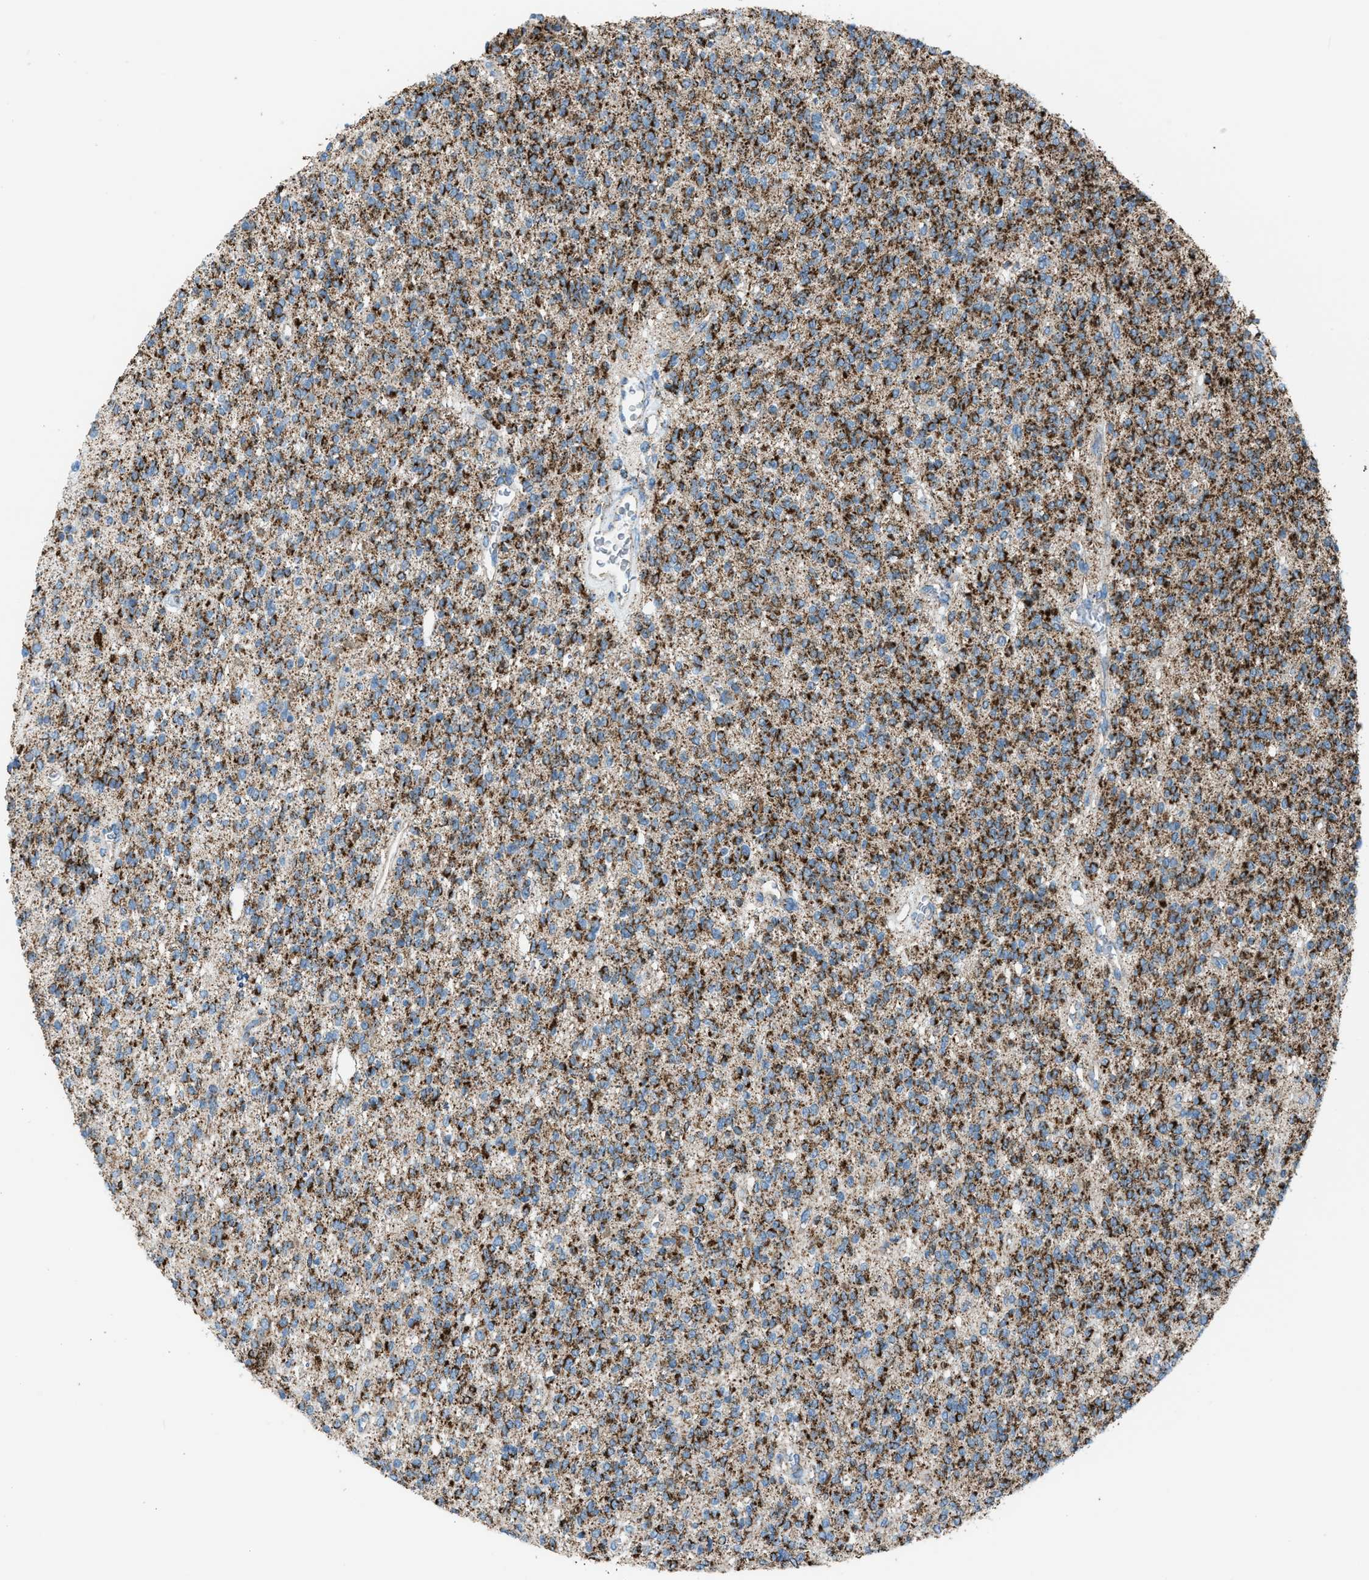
{"staining": {"intensity": "strong", "quantity": ">75%", "location": "cytoplasmic/membranous"}, "tissue": "glioma", "cell_type": "Tumor cells", "image_type": "cancer", "snomed": [{"axis": "morphology", "description": "Glioma, malignant, High grade"}, {"axis": "topography", "description": "Brain"}], "caption": "Malignant glioma (high-grade) tissue shows strong cytoplasmic/membranous expression in about >75% of tumor cells (brown staining indicates protein expression, while blue staining denotes nuclei).", "gene": "MDH2", "patient": {"sex": "male", "age": 34}}